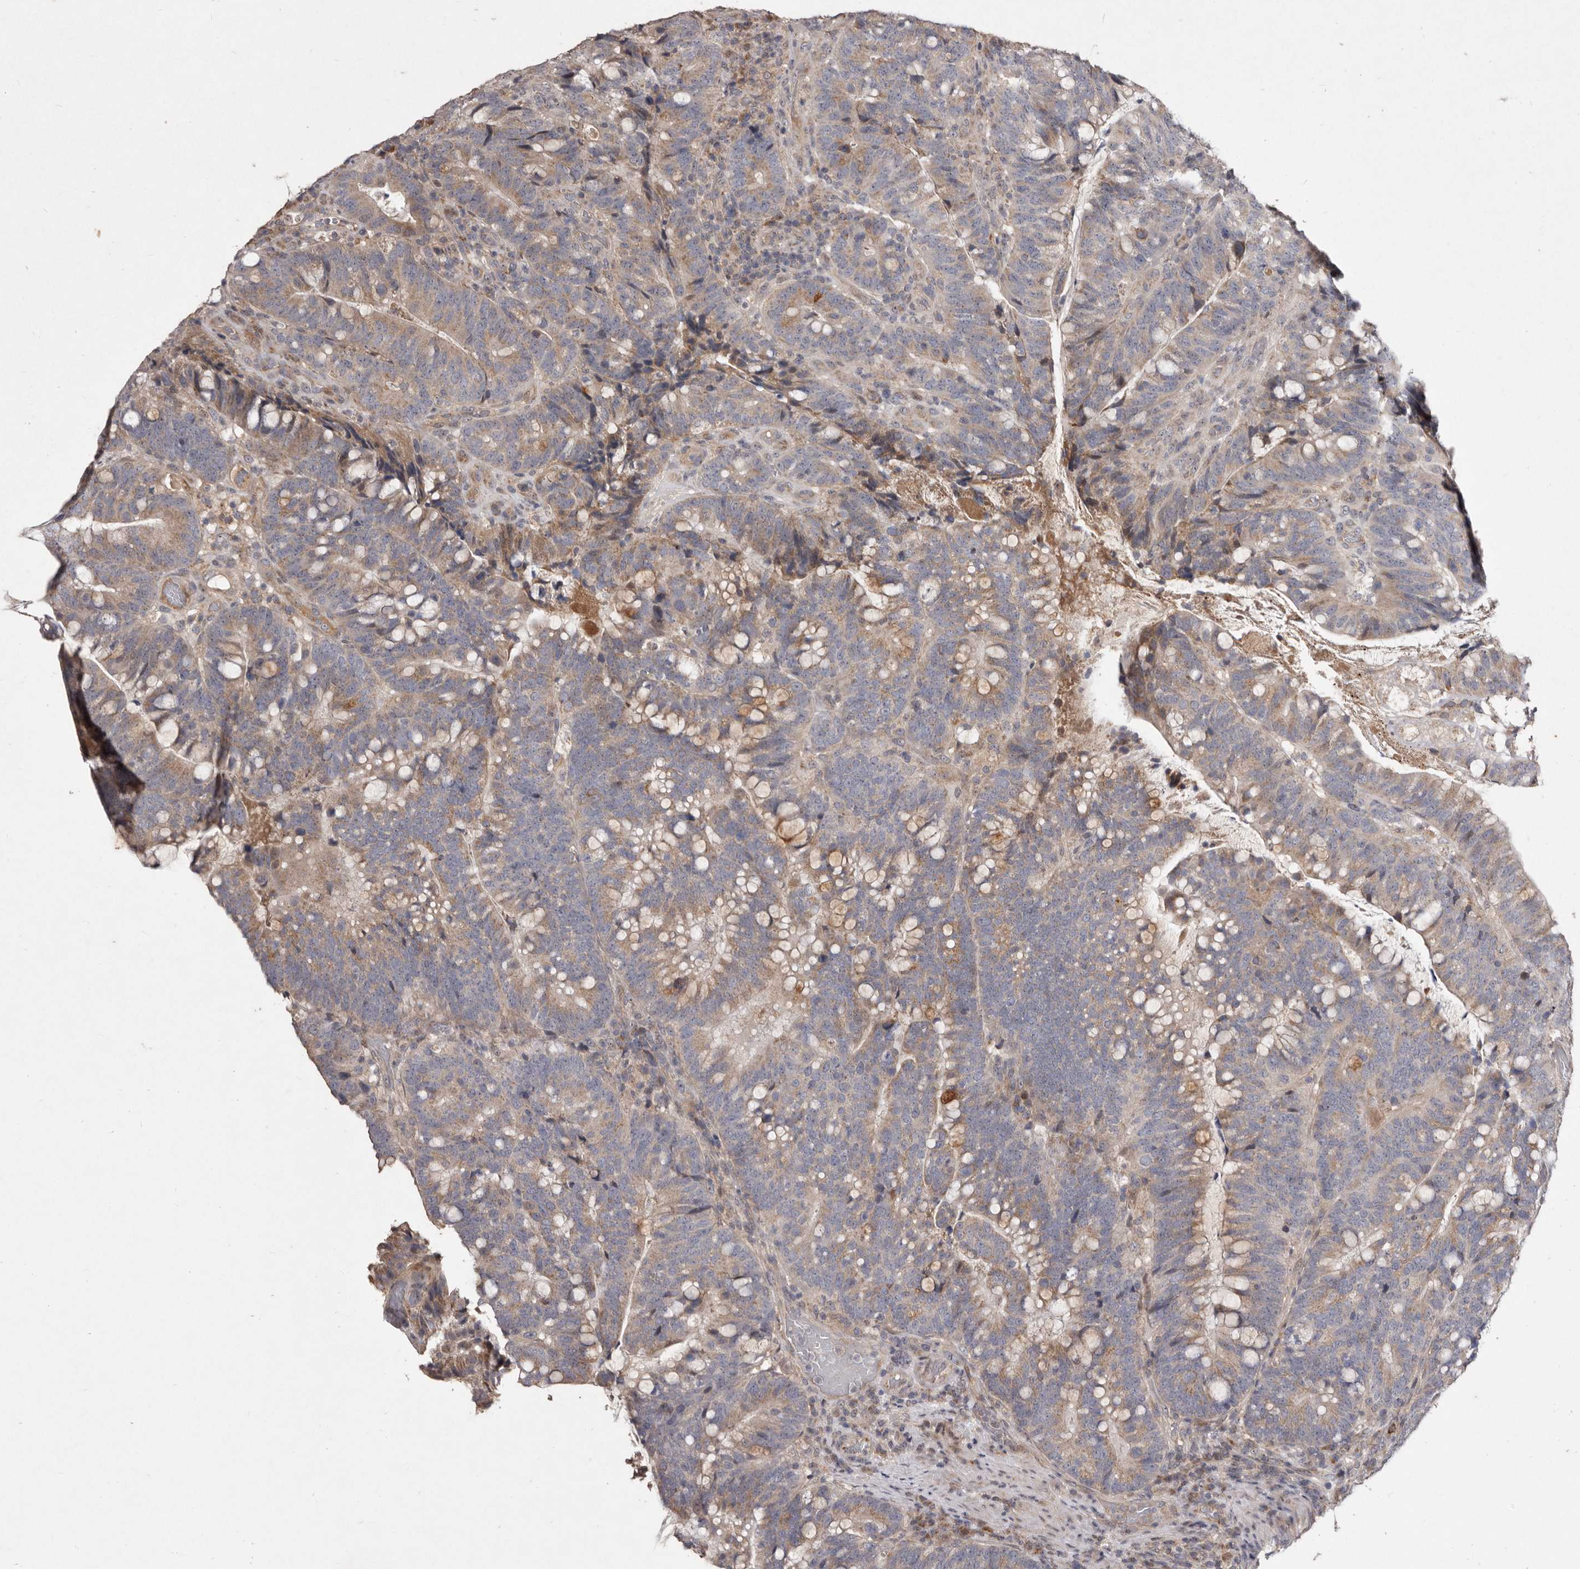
{"staining": {"intensity": "weak", "quantity": ">75%", "location": "cytoplasmic/membranous"}, "tissue": "colorectal cancer", "cell_type": "Tumor cells", "image_type": "cancer", "snomed": [{"axis": "morphology", "description": "Adenocarcinoma, NOS"}, {"axis": "topography", "description": "Colon"}], "caption": "Immunohistochemical staining of colorectal adenocarcinoma demonstrates low levels of weak cytoplasmic/membranous protein positivity in about >75% of tumor cells. (DAB (3,3'-diaminobenzidine) = brown stain, brightfield microscopy at high magnification).", "gene": "FLAD1", "patient": {"sex": "female", "age": 66}}